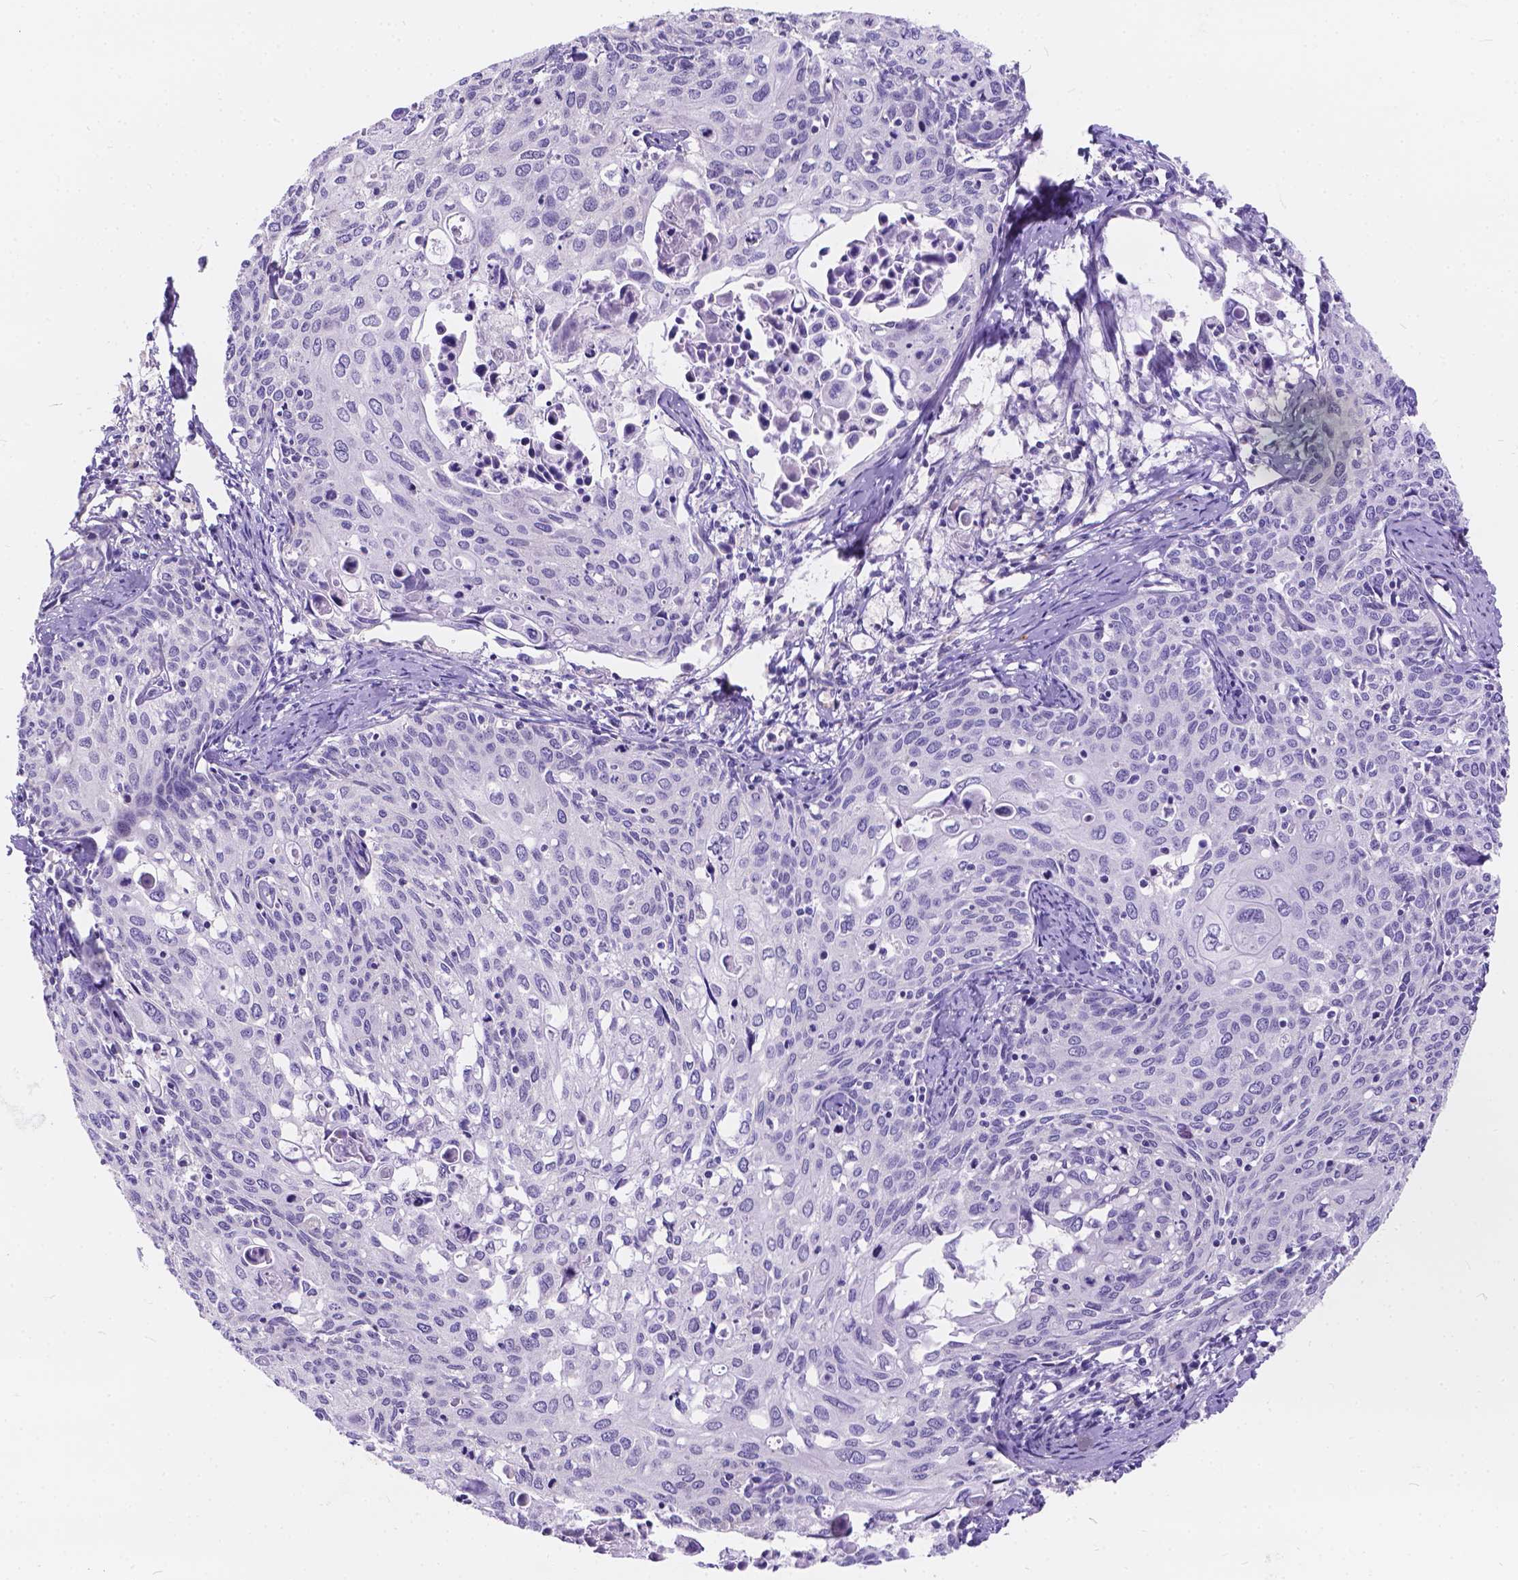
{"staining": {"intensity": "negative", "quantity": "none", "location": "none"}, "tissue": "cervical cancer", "cell_type": "Tumor cells", "image_type": "cancer", "snomed": [{"axis": "morphology", "description": "Squamous cell carcinoma, NOS"}, {"axis": "topography", "description": "Cervix"}], "caption": "DAB immunohistochemical staining of human cervical cancer displays no significant expression in tumor cells.", "gene": "DLEC1", "patient": {"sex": "female", "age": 62}}